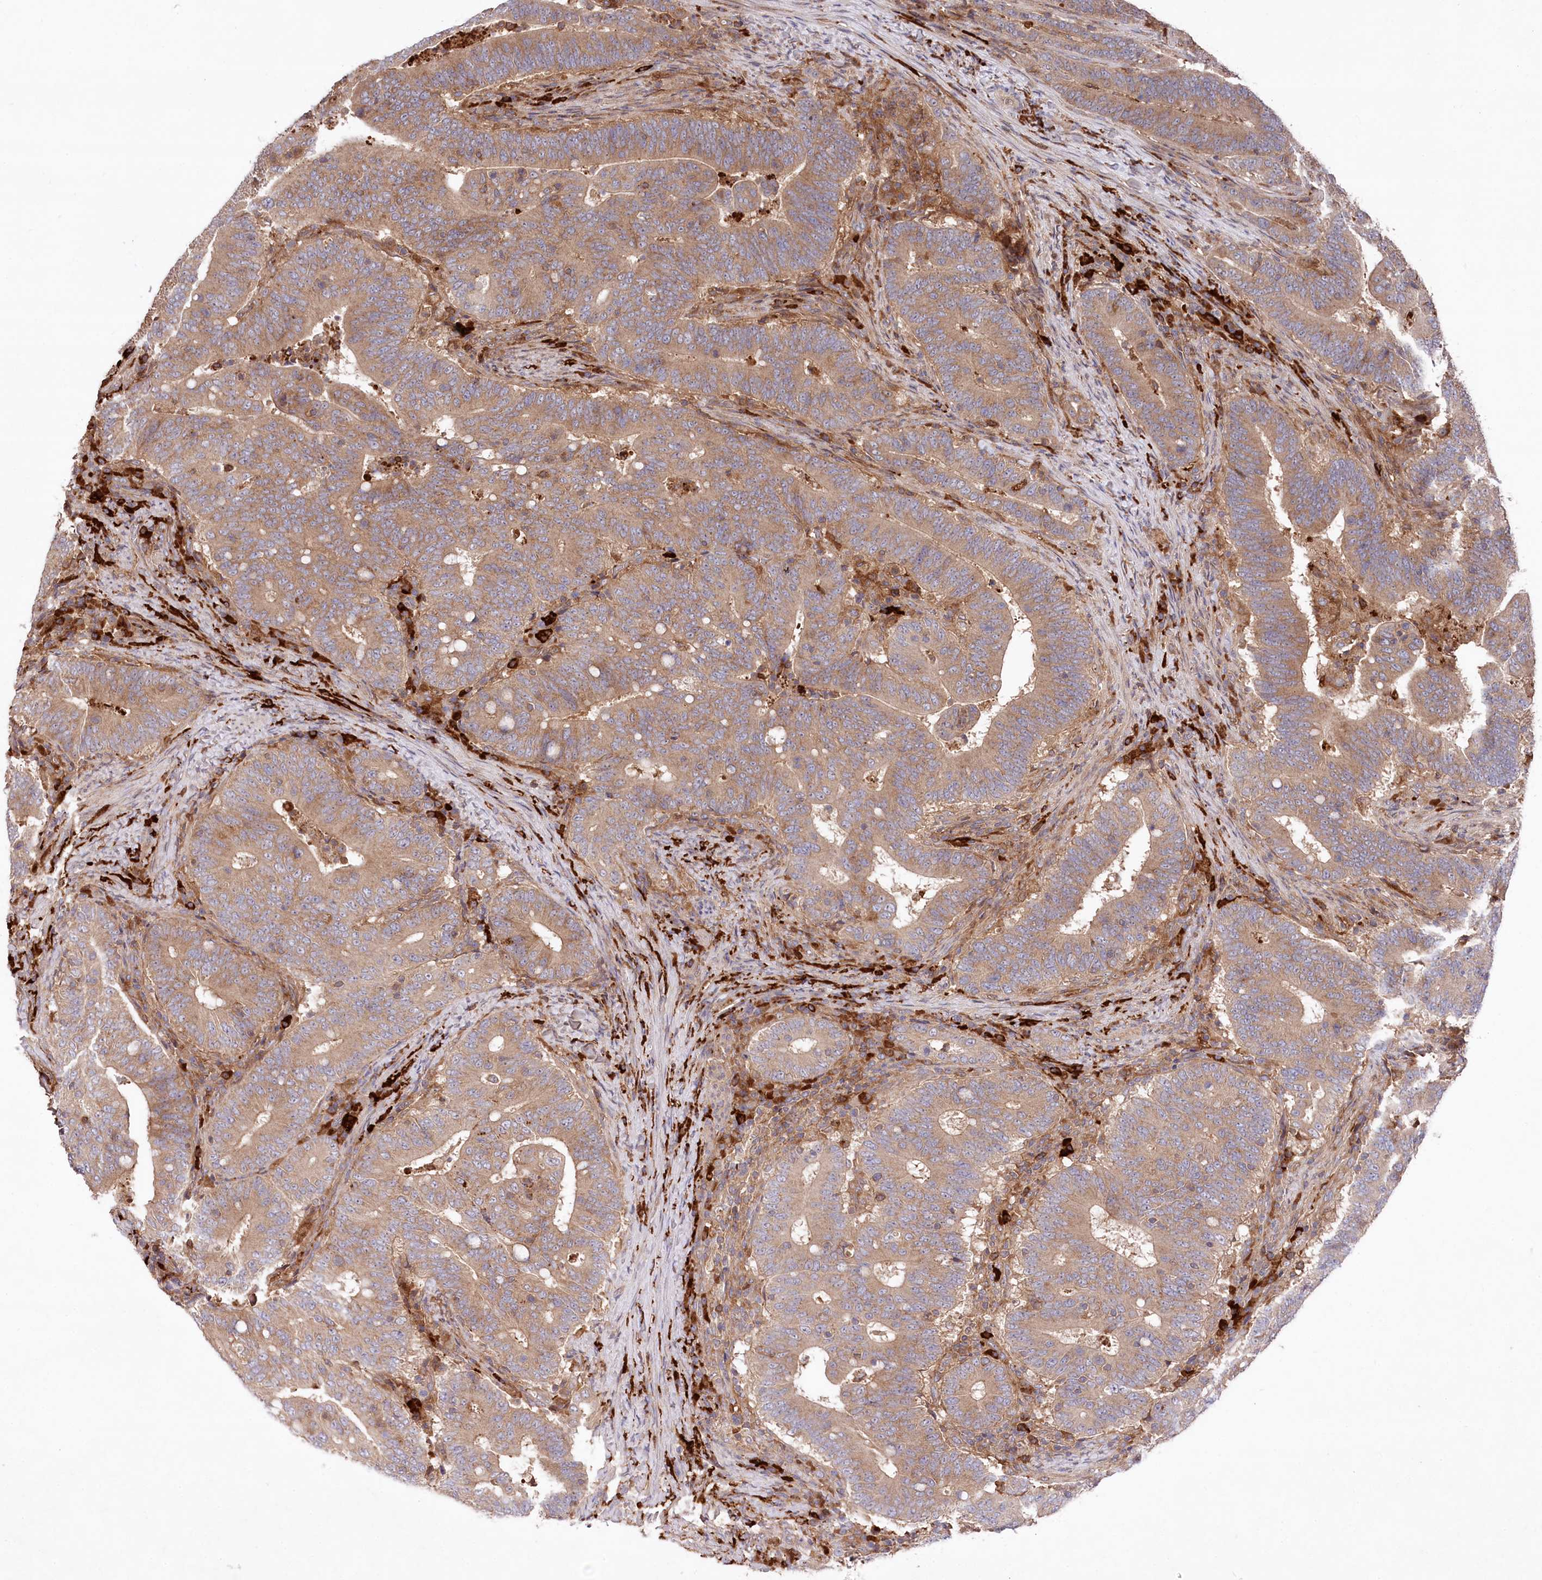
{"staining": {"intensity": "moderate", "quantity": ">75%", "location": "cytoplasmic/membranous"}, "tissue": "colorectal cancer", "cell_type": "Tumor cells", "image_type": "cancer", "snomed": [{"axis": "morphology", "description": "Adenocarcinoma, NOS"}, {"axis": "topography", "description": "Colon"}], "caption": "Protein staining of colorectal cancer tissue shows moderate cytoplasmic/membranous expression in approximately >75% of tumor cells.", "gene": "PPP1R21", "patient": {"sex": "female", "age": 66}}